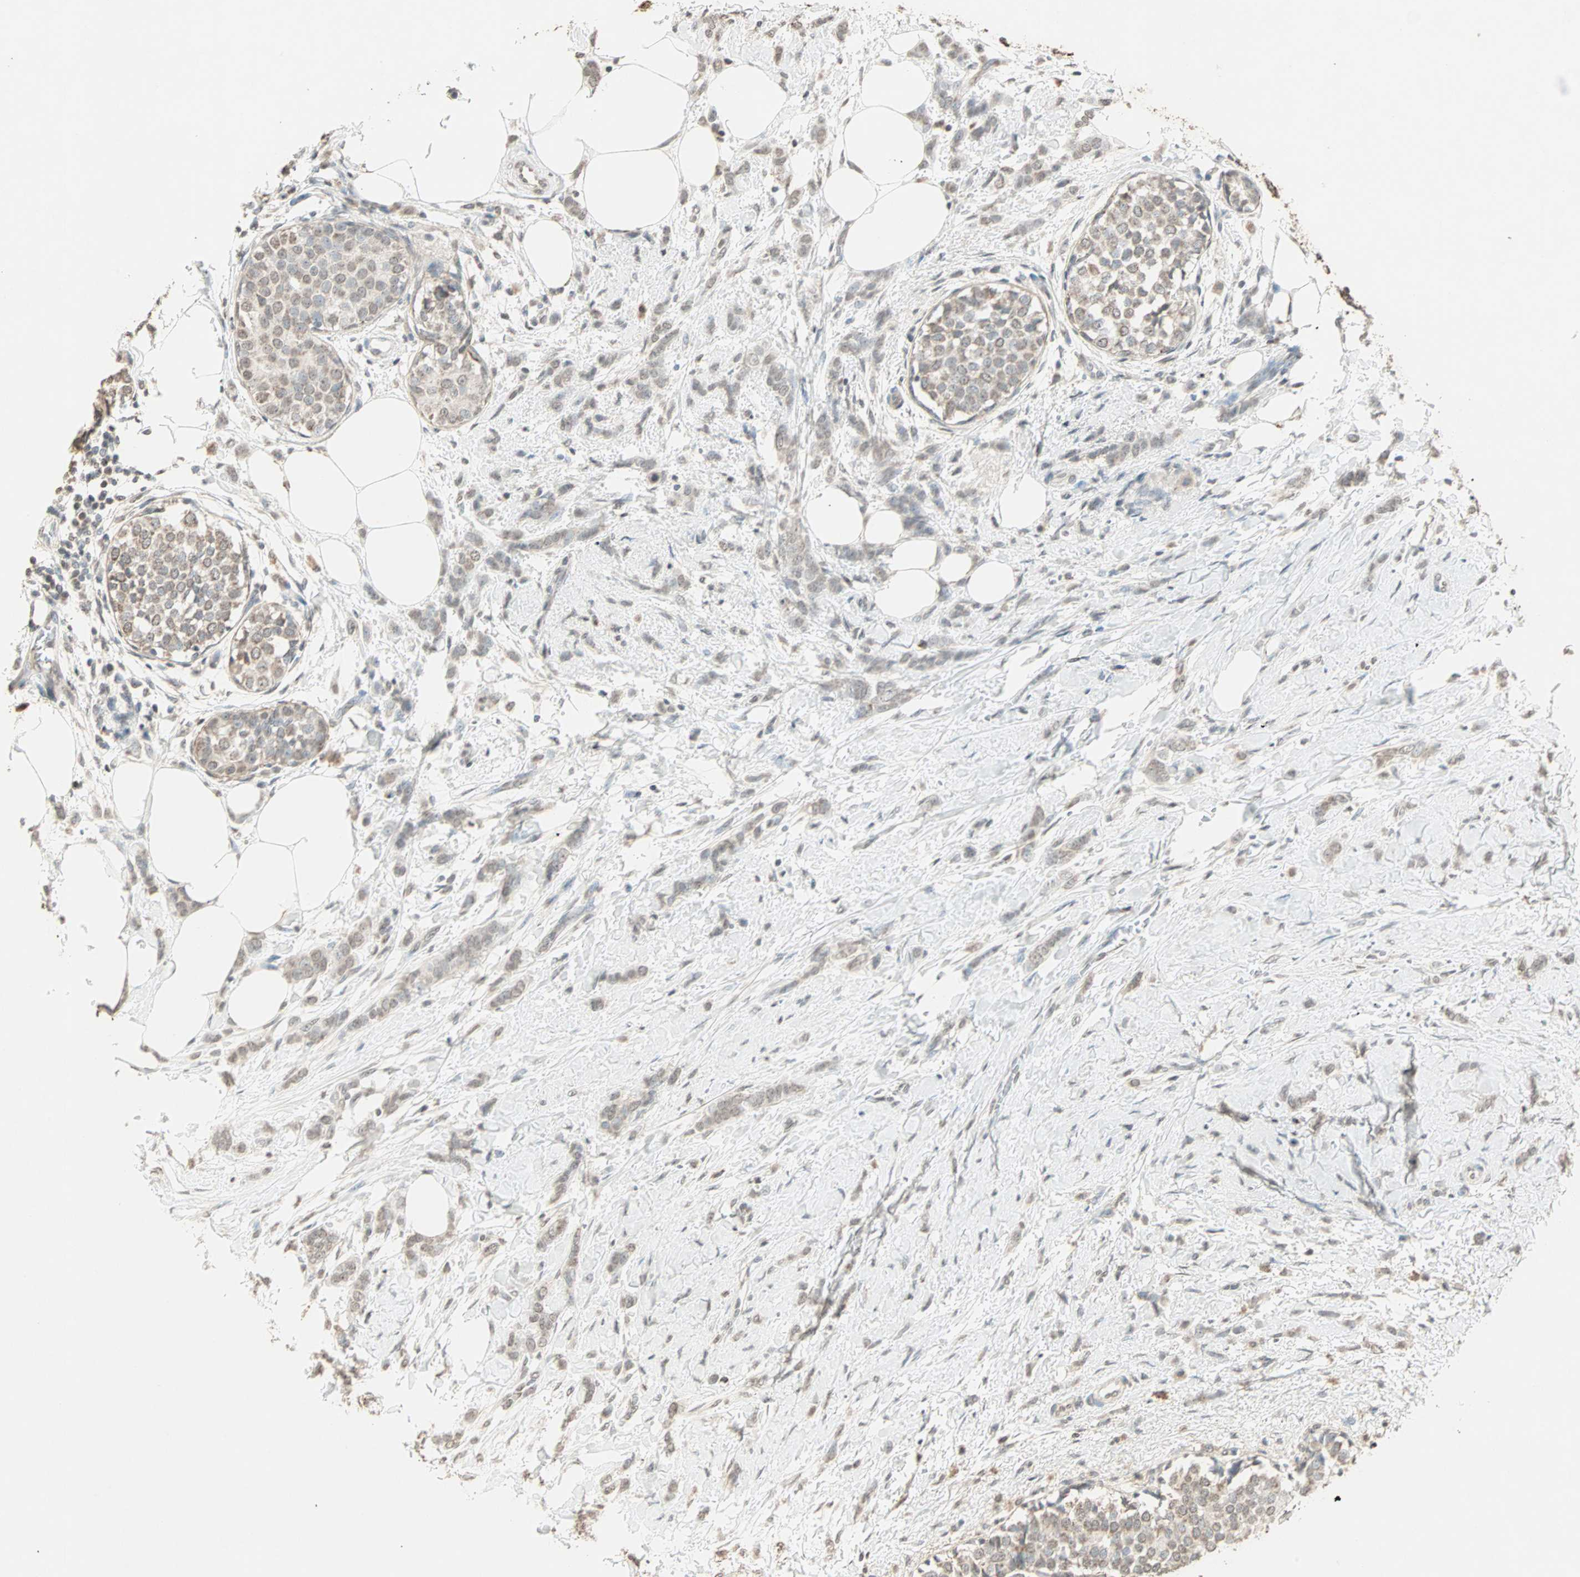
{"staining": {"intensity": "weak", "quantity": "25%-75%", "location": "cytoplasmic/membranous,nuclear"}, "tissue": "breast cancer", "cell_type": "Tumor cells", "image_type": "cancer", "snomed": [{"axis": "morphology", "description": "Lobular carcinoma, in situ"}, {"axis": "morphology", "description": "Lobular carcinoma"}, {"axis": "topography", "description": "Breast"}], "caption": "Weak cytoplasmic/membranous and nuclear expression is seen in approximately 25%-75% of tumor cells in lobular carcinoma in situ (breast).", "gene": "PRELID1", "patient": {"sex": "female", "age": 41}}